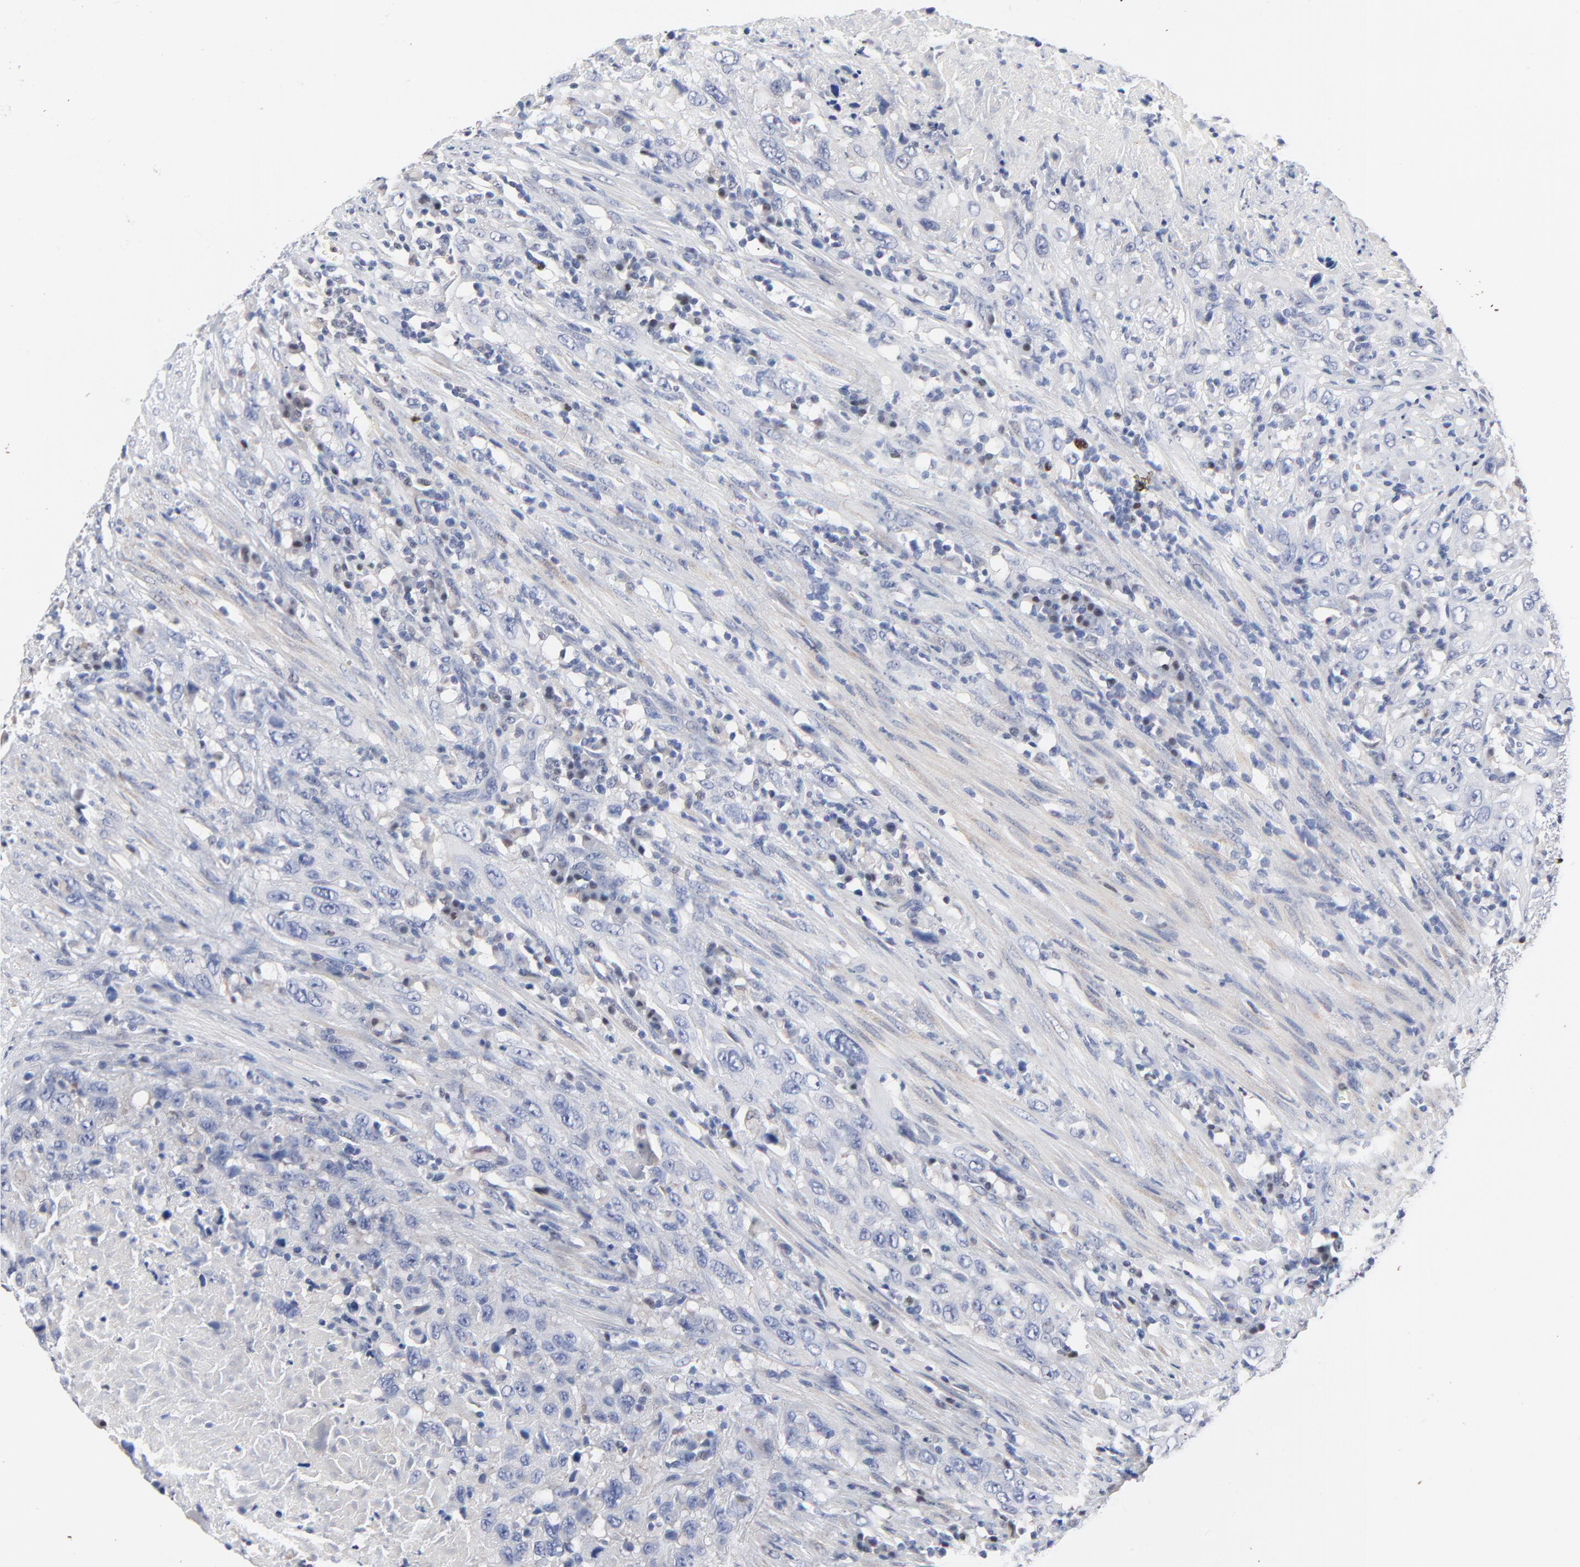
{"staining": {"intensity": "negative", "quantity": "none", "location": "none"}, "tissue": "urothelial cancer", "cell_type": "Tumor cells", "image_type": "cancer", "snomed": [{"axis": "morphology", "description": "Urothelial carcinoma, High grade"}, {"axis": "topography", "description": "Urinary bladder"}], "caption": "The histopathology image reveals no significant staining in tumor cells of urothelial cancer.", "gene": "AADAC", "patient": {"sex": "male", "age": 61}}